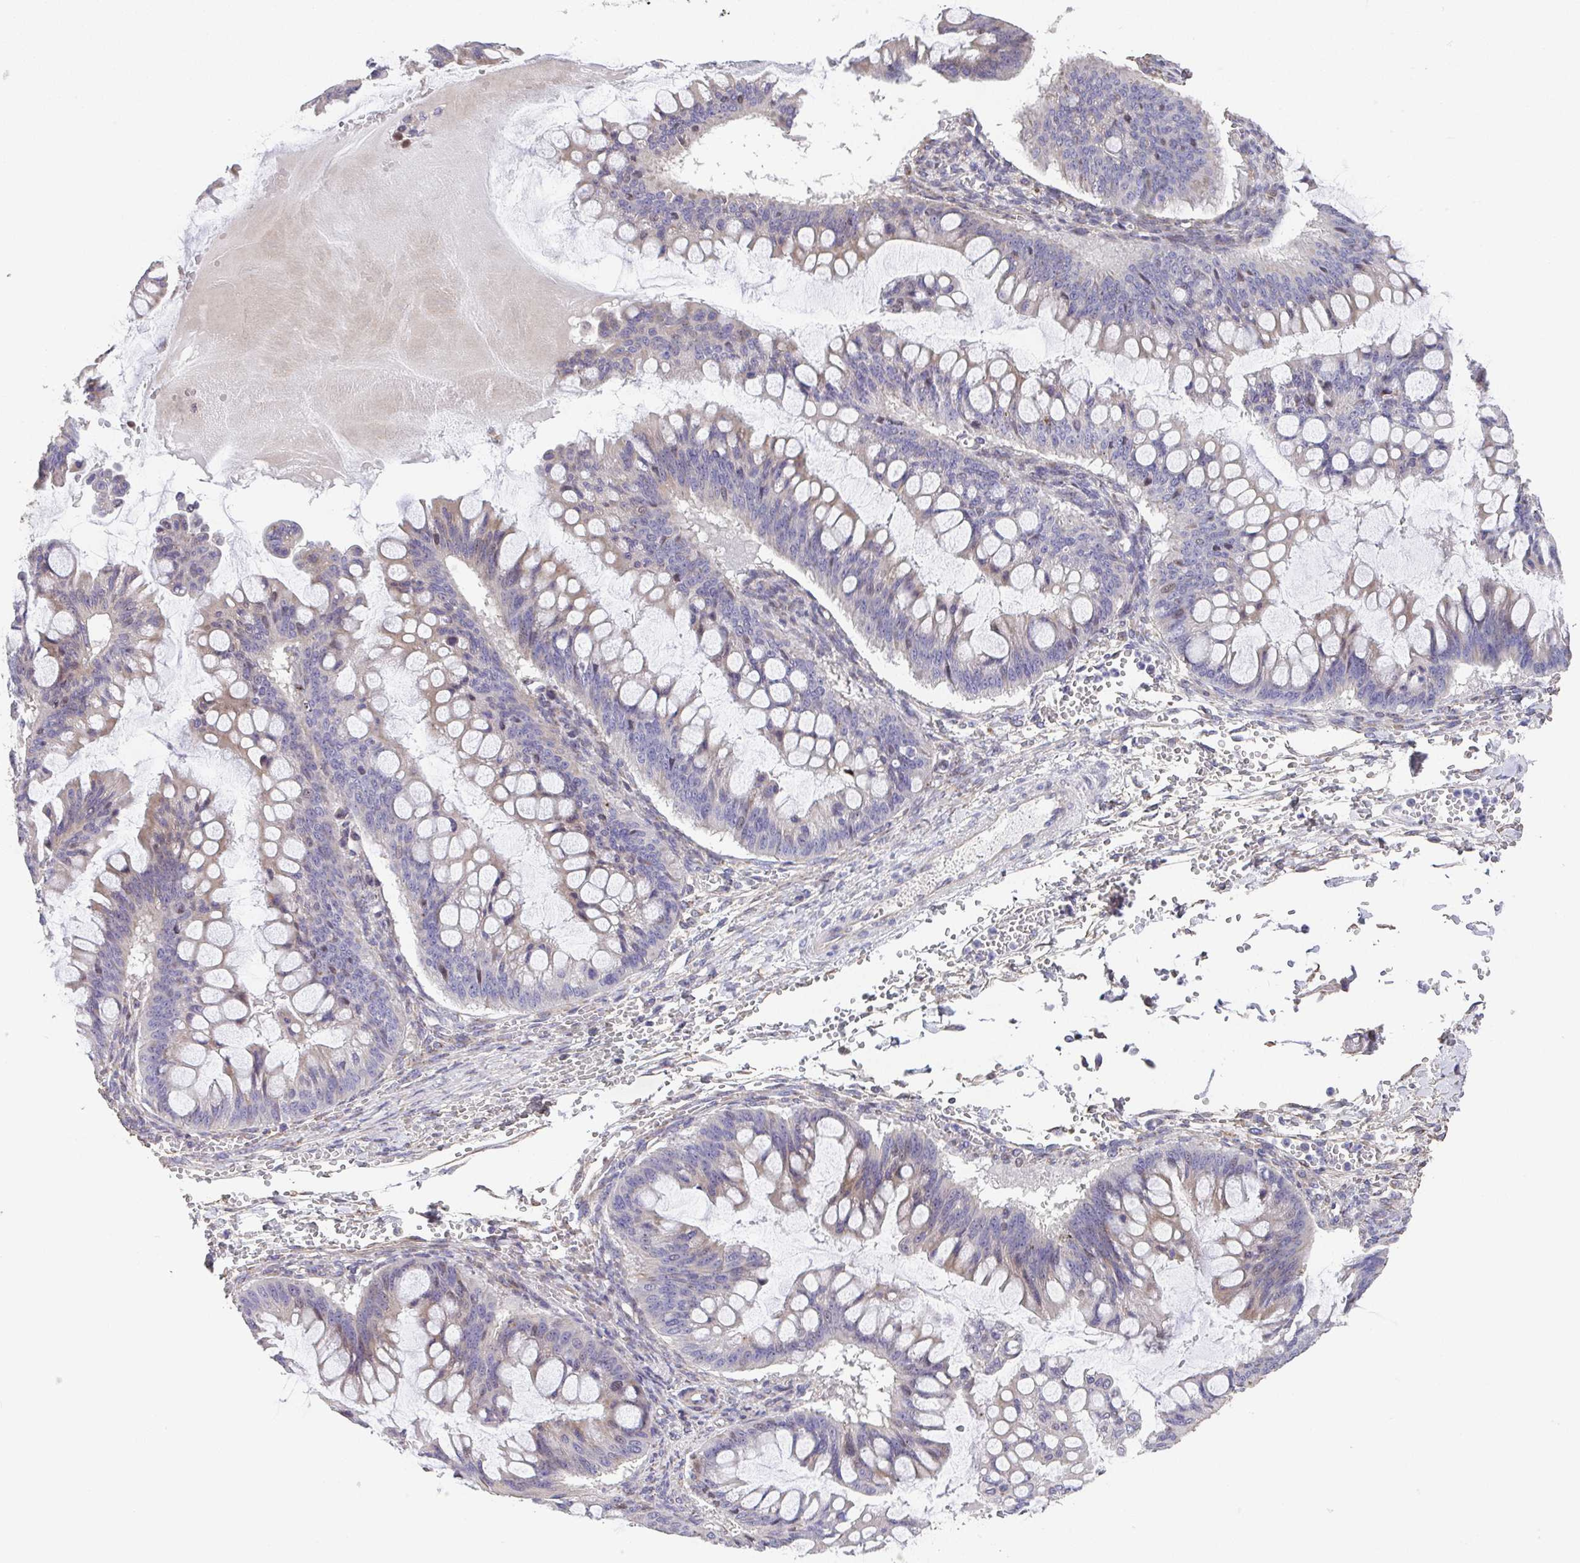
{"staining": {"intensity": "weak", "quantity": "<25%", "location": "cytoplasmic/membranous"}, "tissue": "ovarian cancer", "cell_type": "Tumor cells", "image_type": "cancer", "snomed": [{"axis": "morphology", "description": "Cystadenocarcinoma, mucinous, NOS"}, {"axis": "topography", "description": "Ovary"}], "caption": "A high-resolution image shows IHC staining of ovarian mucinous cystadenocarcinoma, which shows no significant staining in tumor cells.", "gene": "RUNDC3B", "patient": {"sex": "female", "age": 73}}